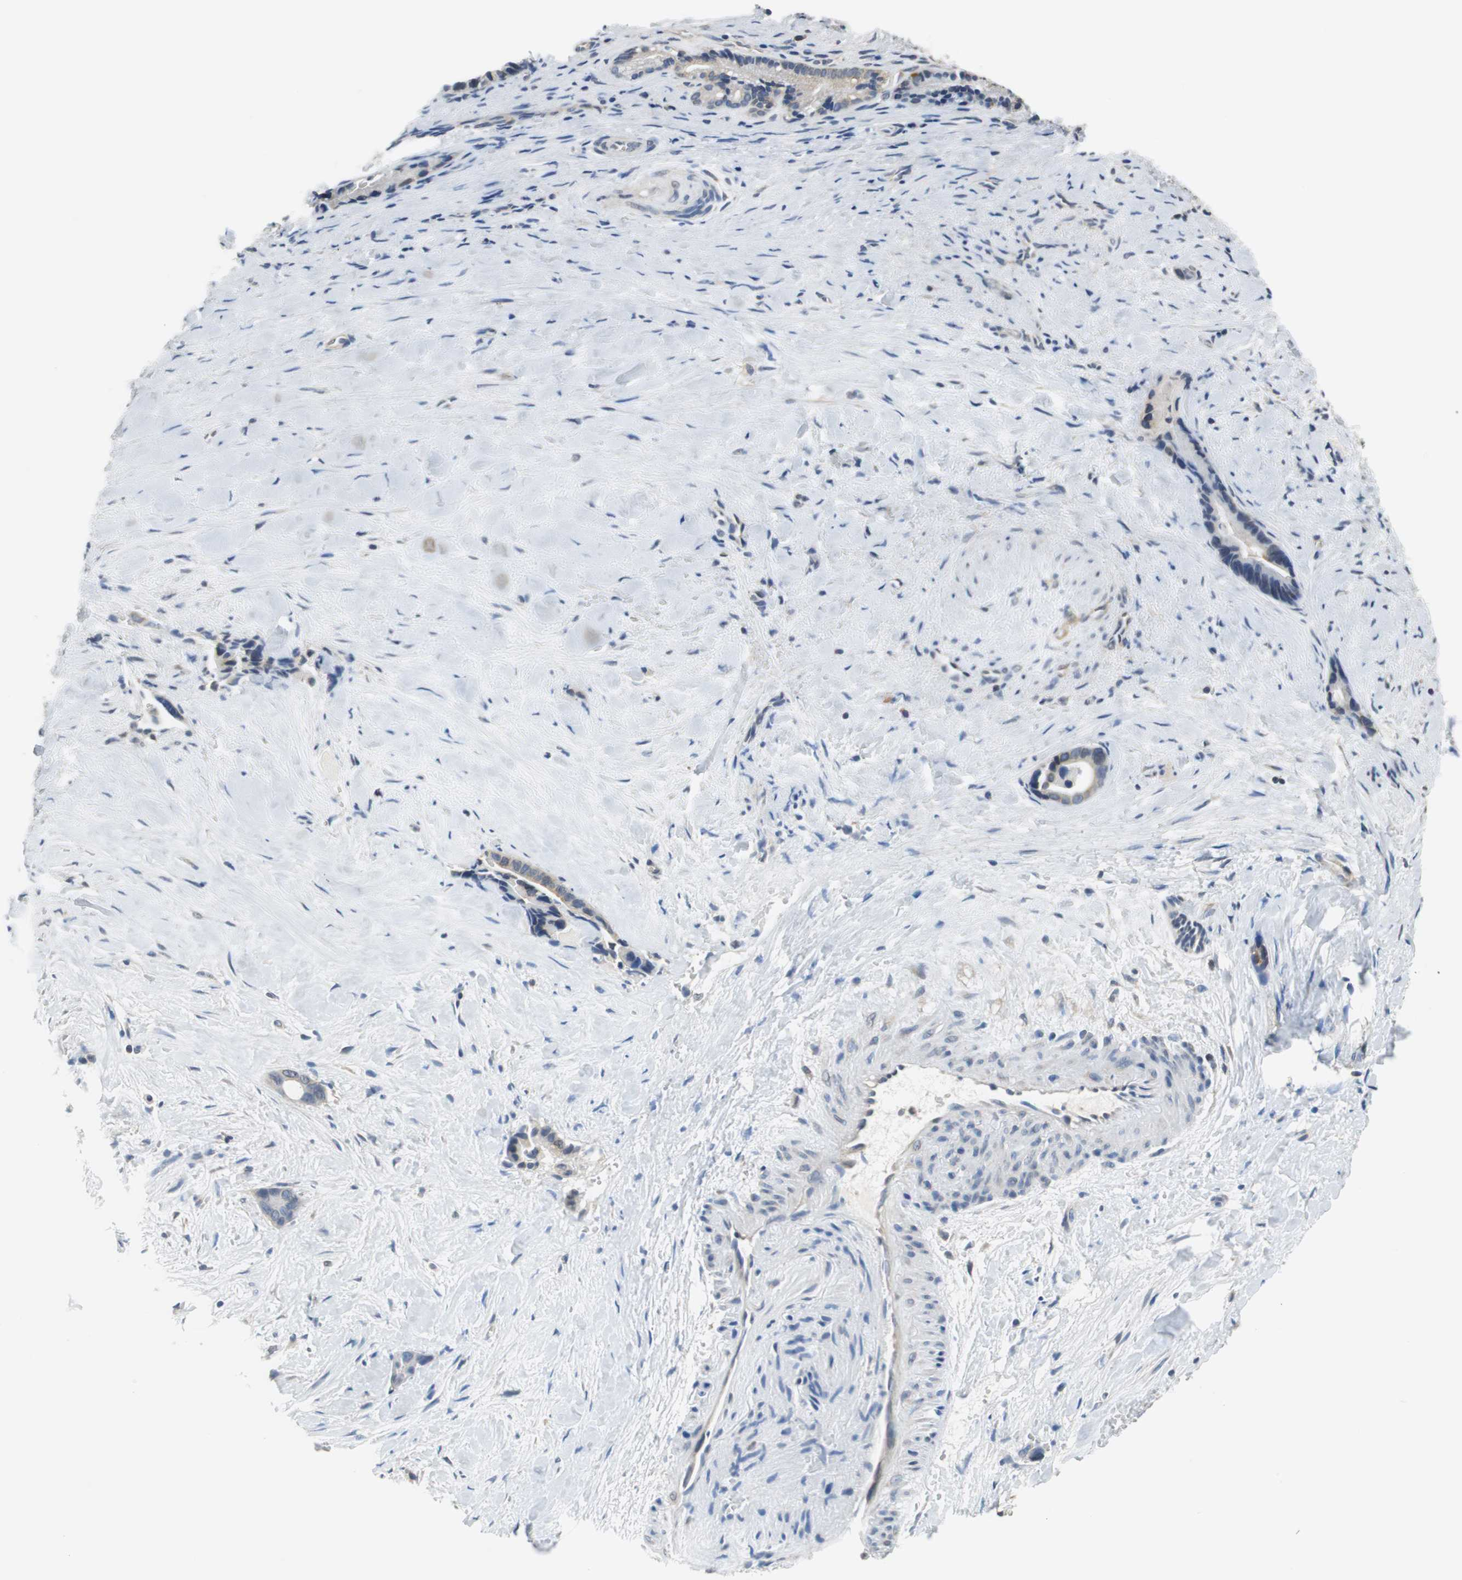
{"staining": {"intensity": "moderate", "quantity": ">75%", "location": "cytoplasmic/membranous"}, "tissue": "liver cancer", "cell_type": "Tumor cells", "image_type": "cancer", "snomed": [{"axis": "morphology", "description": "Cholangiocarcinoma"}, {"axis": "topography", "description": "Liver"}], "caption": "Immunohistochemical staining of human liver cholangiocarcinoma displays medium levels of moderate cytoplasmic/membranous protein positivity in about >75% of tumor cells. (brown staining indicates protein expression, while blue staining denotes nuclei).", "gene": "CNOT3", "patient": {"sex": "female", "age": 55}}